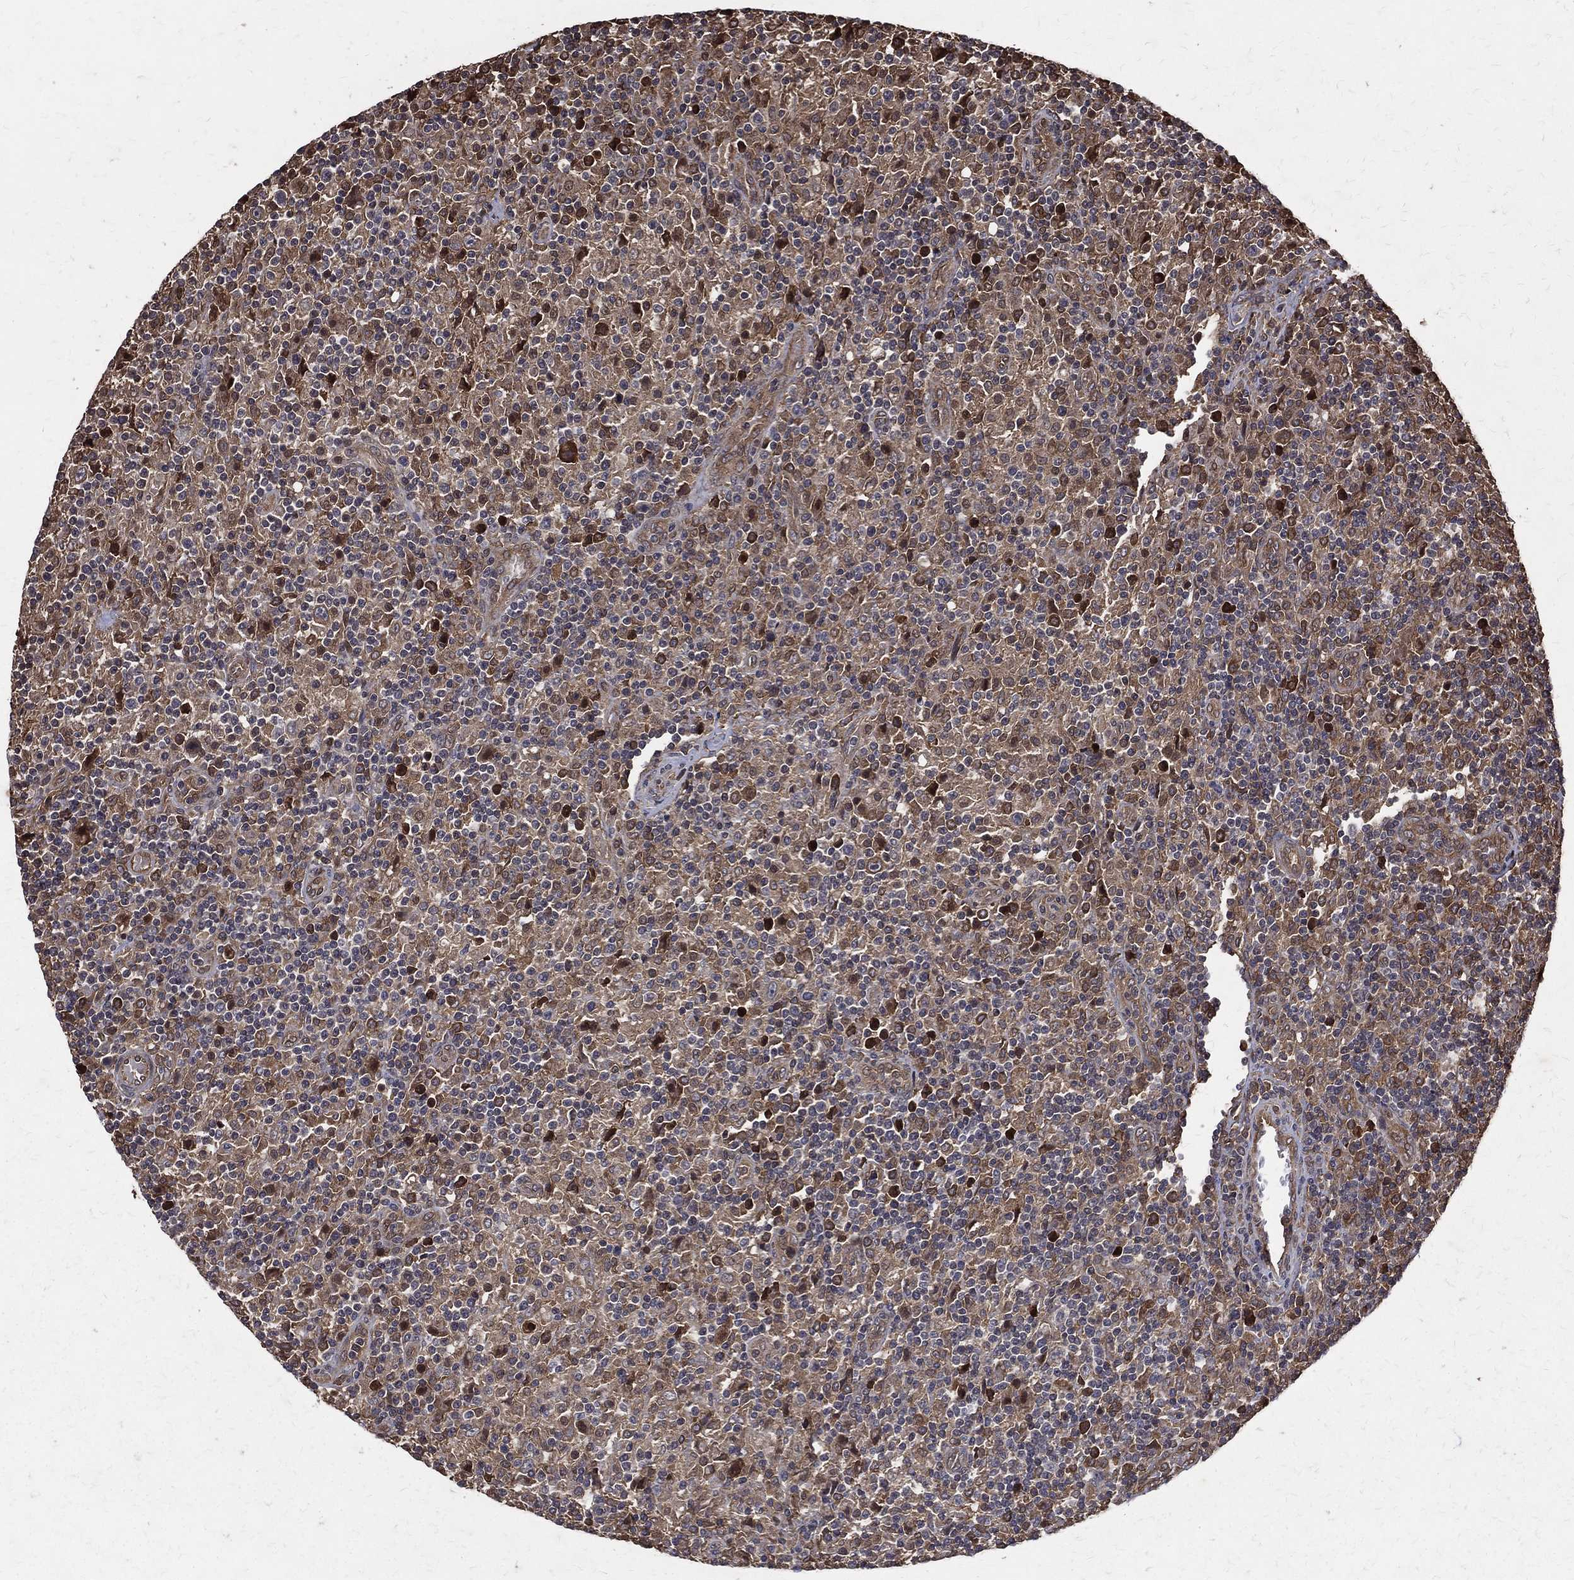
{"staining": {"intensity": "moderate", "quantity": "25%-75%", "location": "cytoplasmic/membranous"}, "tissue": "lymphoma", "cell_type": "Tumor cells", "image_type": "cancer", "snomed": [{"axis": "morphology", "description": "Hodgkin's disease, NOS"}, {"axis": "topography", "description": "Lymph node"}], "caption": "About 25%-75% of tumor cells in human Hodgkin's disease reveal moderate cytoplasmic/membranous protein positivity as visualized by brown immunohistochemical staining.", "gene": "DPYSL2", "patient": {"sex": "male", "age": 70}}